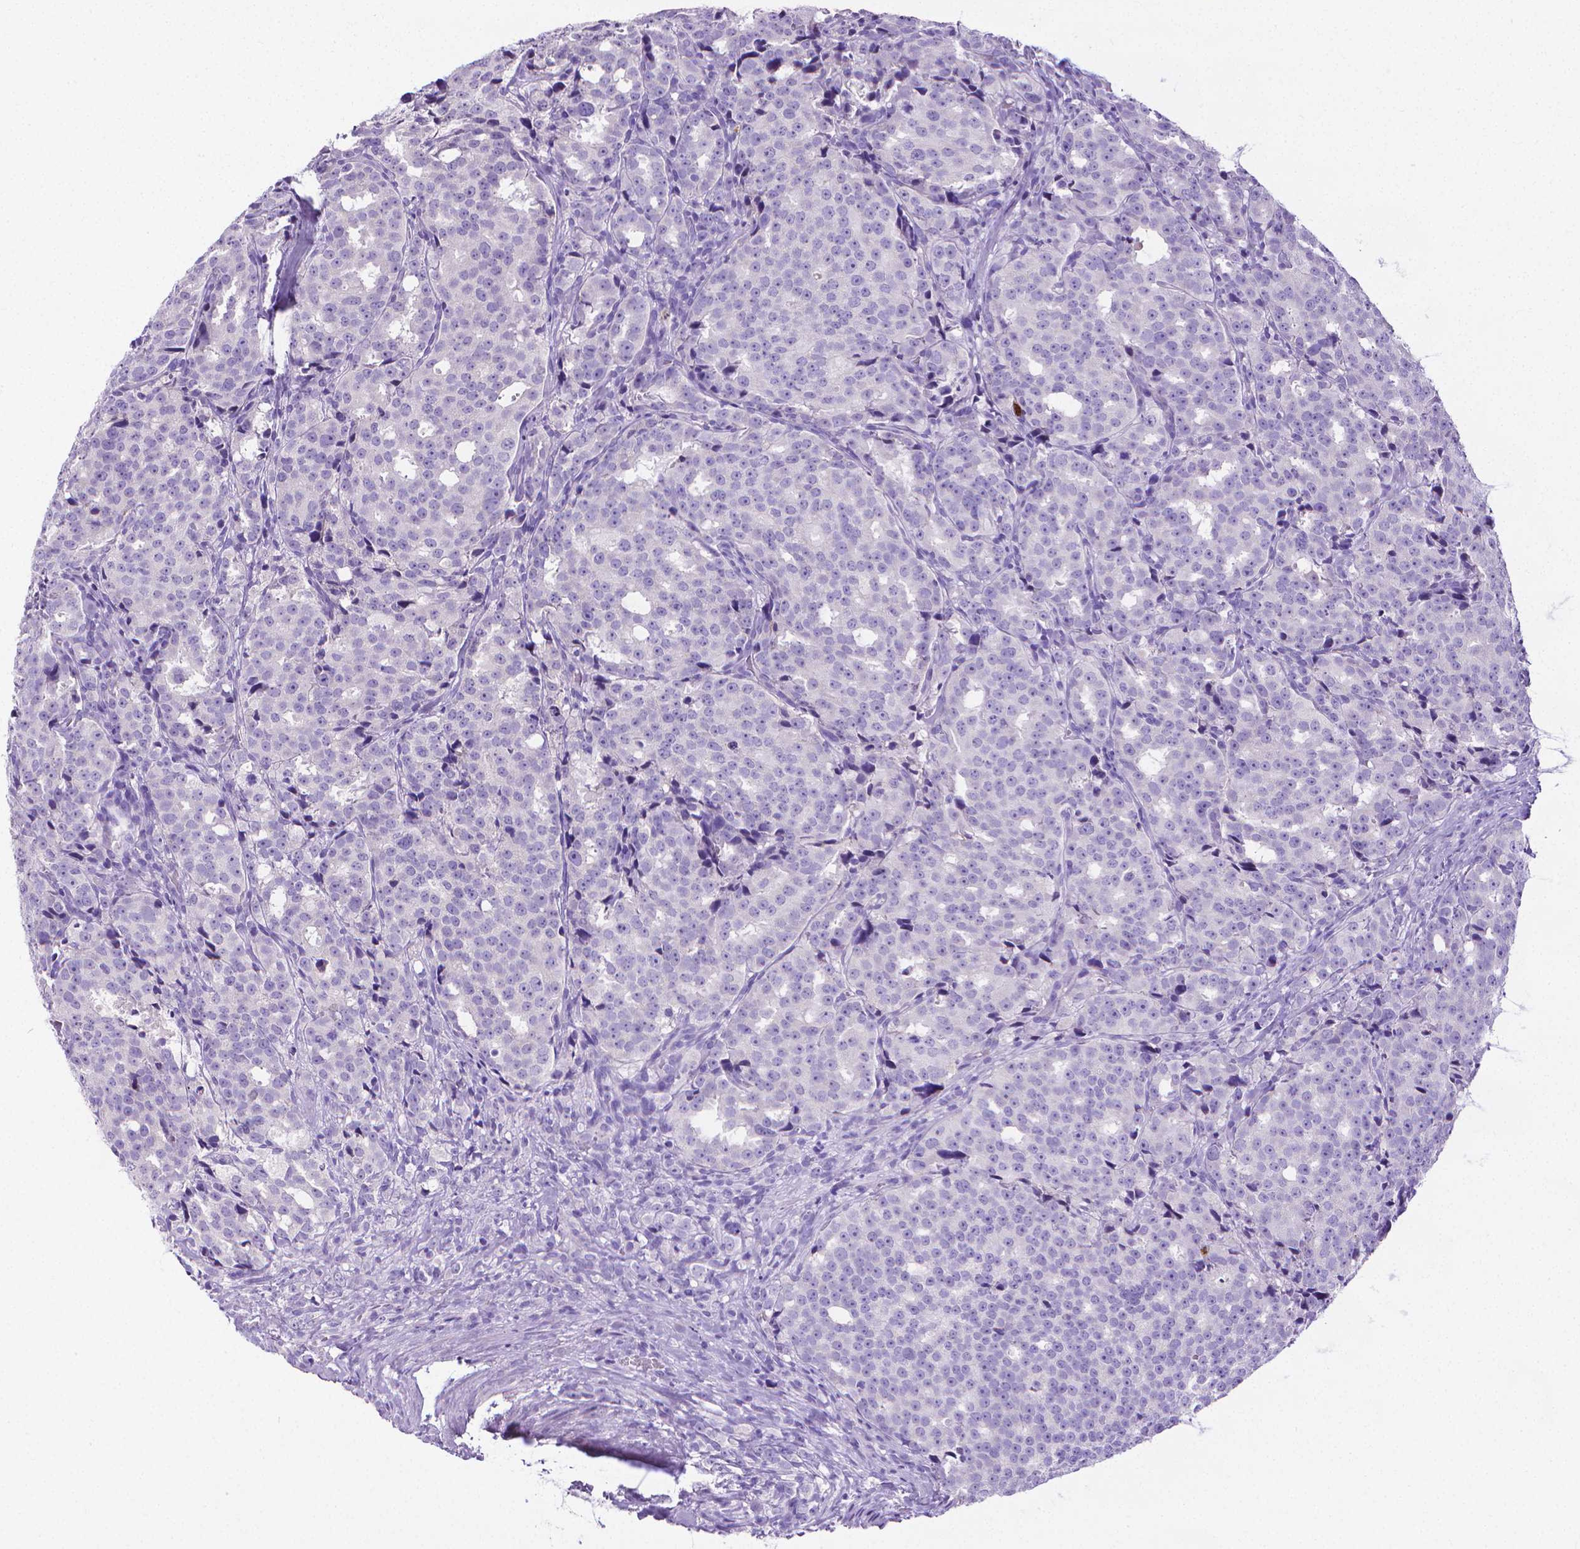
{"staining": {"intensity": "negative", "quantity": "none", "location": "none"}, "tissue": "prostate cancer", "cell_type": "Tumor cells", "image_type": "cancer", "snomed": [{"axis": "morphology", "description": "Adenocarcinoma, High grade"}, {"axis": "topography", "description": "Prostate"}], "caption": "Histopathology image shows no significant protein staining in tumor cells of high-grade adenocarcinoma (prostate).", "gene": "MMP9", "patient": {"sex": "male", "age": 53}}